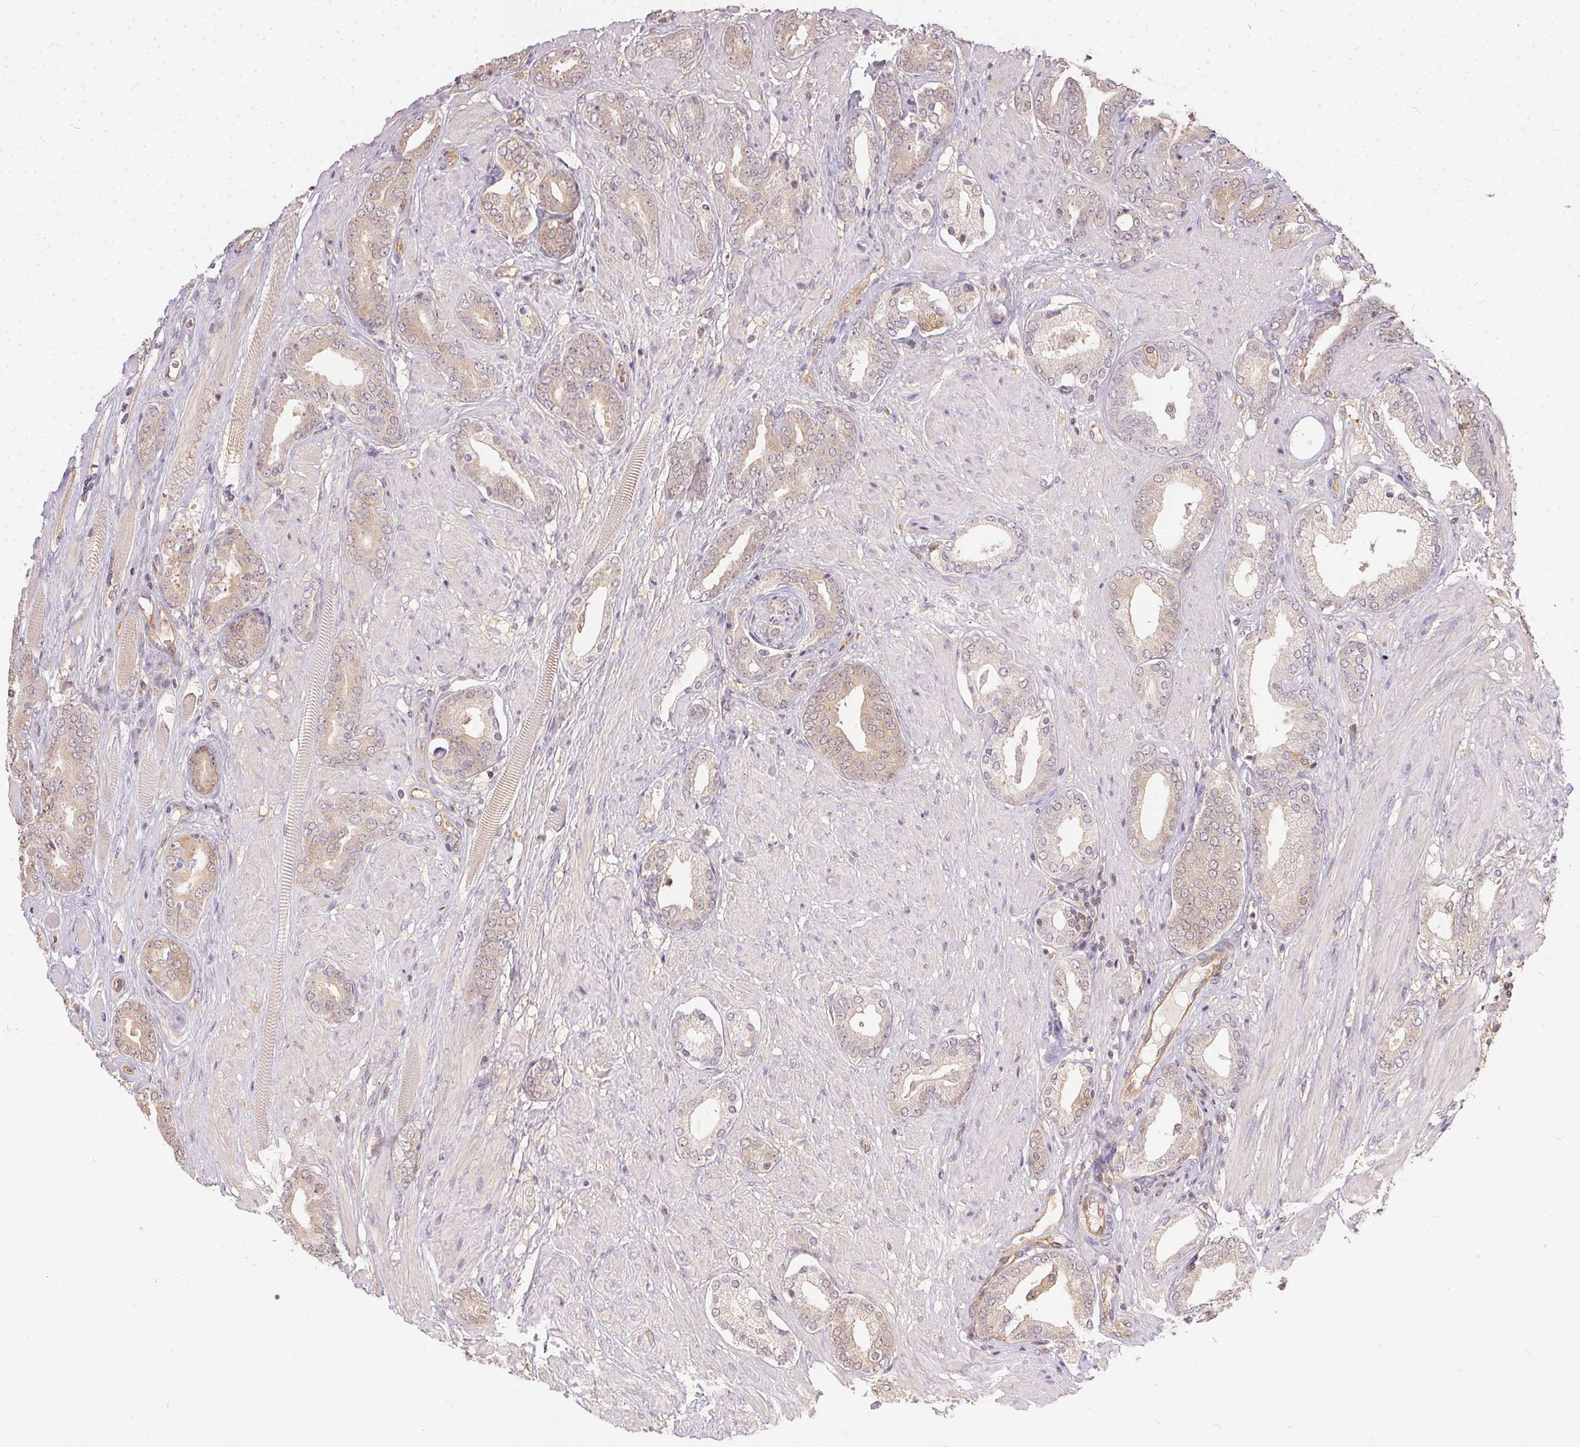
{"staining": {"intensity": "weak", "quantity": "25%-75%", "location": "cytoplasmic/membranous"}, "tissue": "prostate cancer", "cell_type": "Tumor cells", "image_type": "cancer", "snomed": [{"axis": "morphology", "description": "Adenocarcinoma, High grade"}, {"axis": "topography", "description": "Prostate"}], "caption": "Approximately 25%-75% of tumor cells in human prostate cancer (adenocarcinoma (high-grade)) show weak cytoplasmic/membranous protein positivity as visualized by brown immunohistochemical staining.", "gene": "BLMH", "patient": {"sex": "male", "age": 56}}